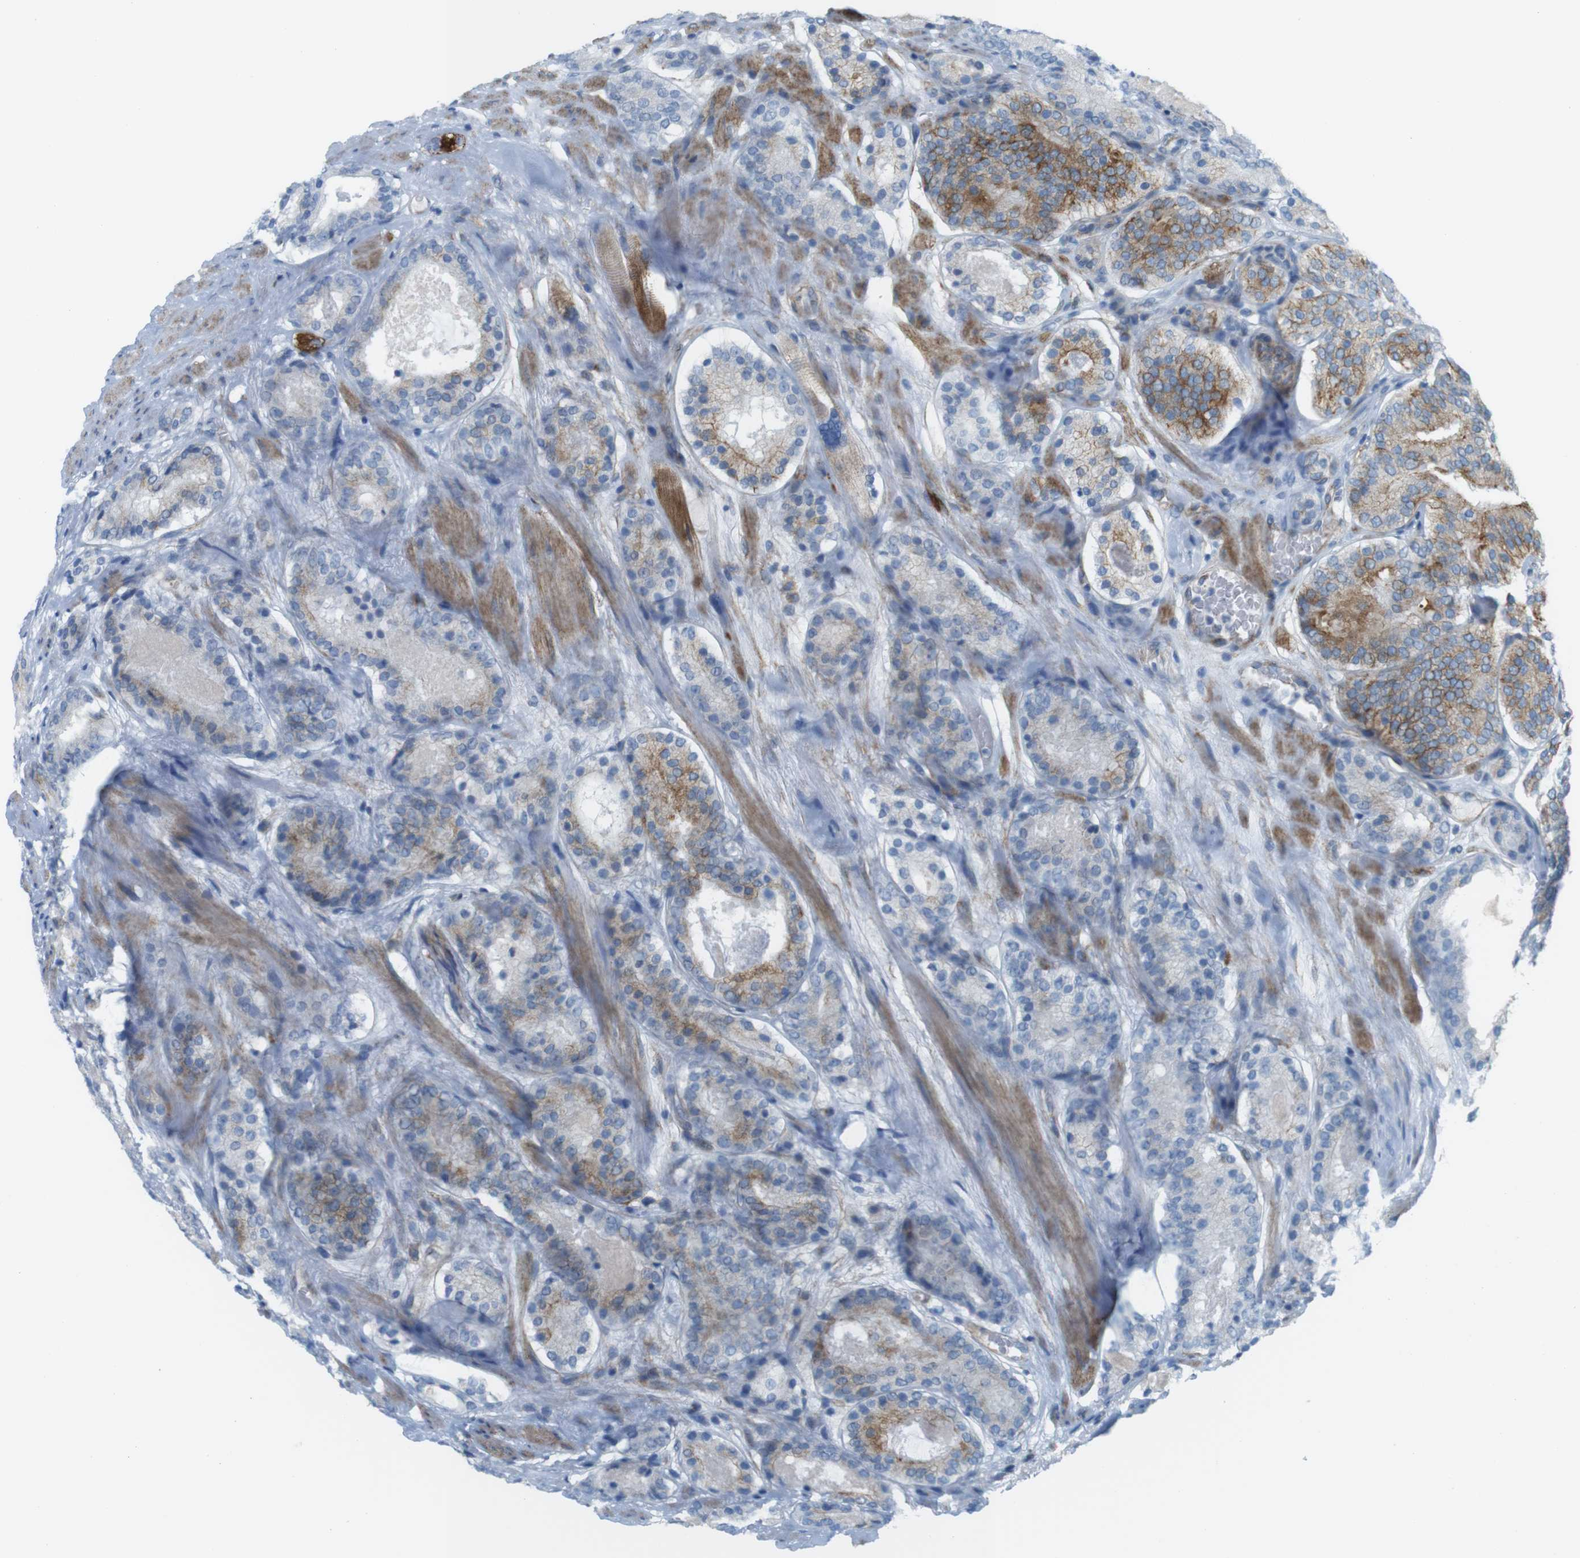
{"staining": {"intensity": "moderate", "quantity": "25%-75%", "location": "cytoplasmic/membranous"}, "tissue": "prostate cancer", "cell_type": "Tumor cells", "image_type": "cancer", "snomed": [{"axis": "morphology", "description": "Adenocarcinoma, Low grade"}, {"axis": "topography", "description": "Prostate"}], "caption": "An immunohistochemistry photomicrograph of tumor tissue is shown. Protein staining in brown shows moderate cytoplasmic/membranous positivity in prostate cancer (adenocarcinoma (low-grade)) within tumor cells. (DAB IHC with brightfield microscopy, high magnification).", "gene": "MYH9", "patient": {"sex": "male", "age": 69}}